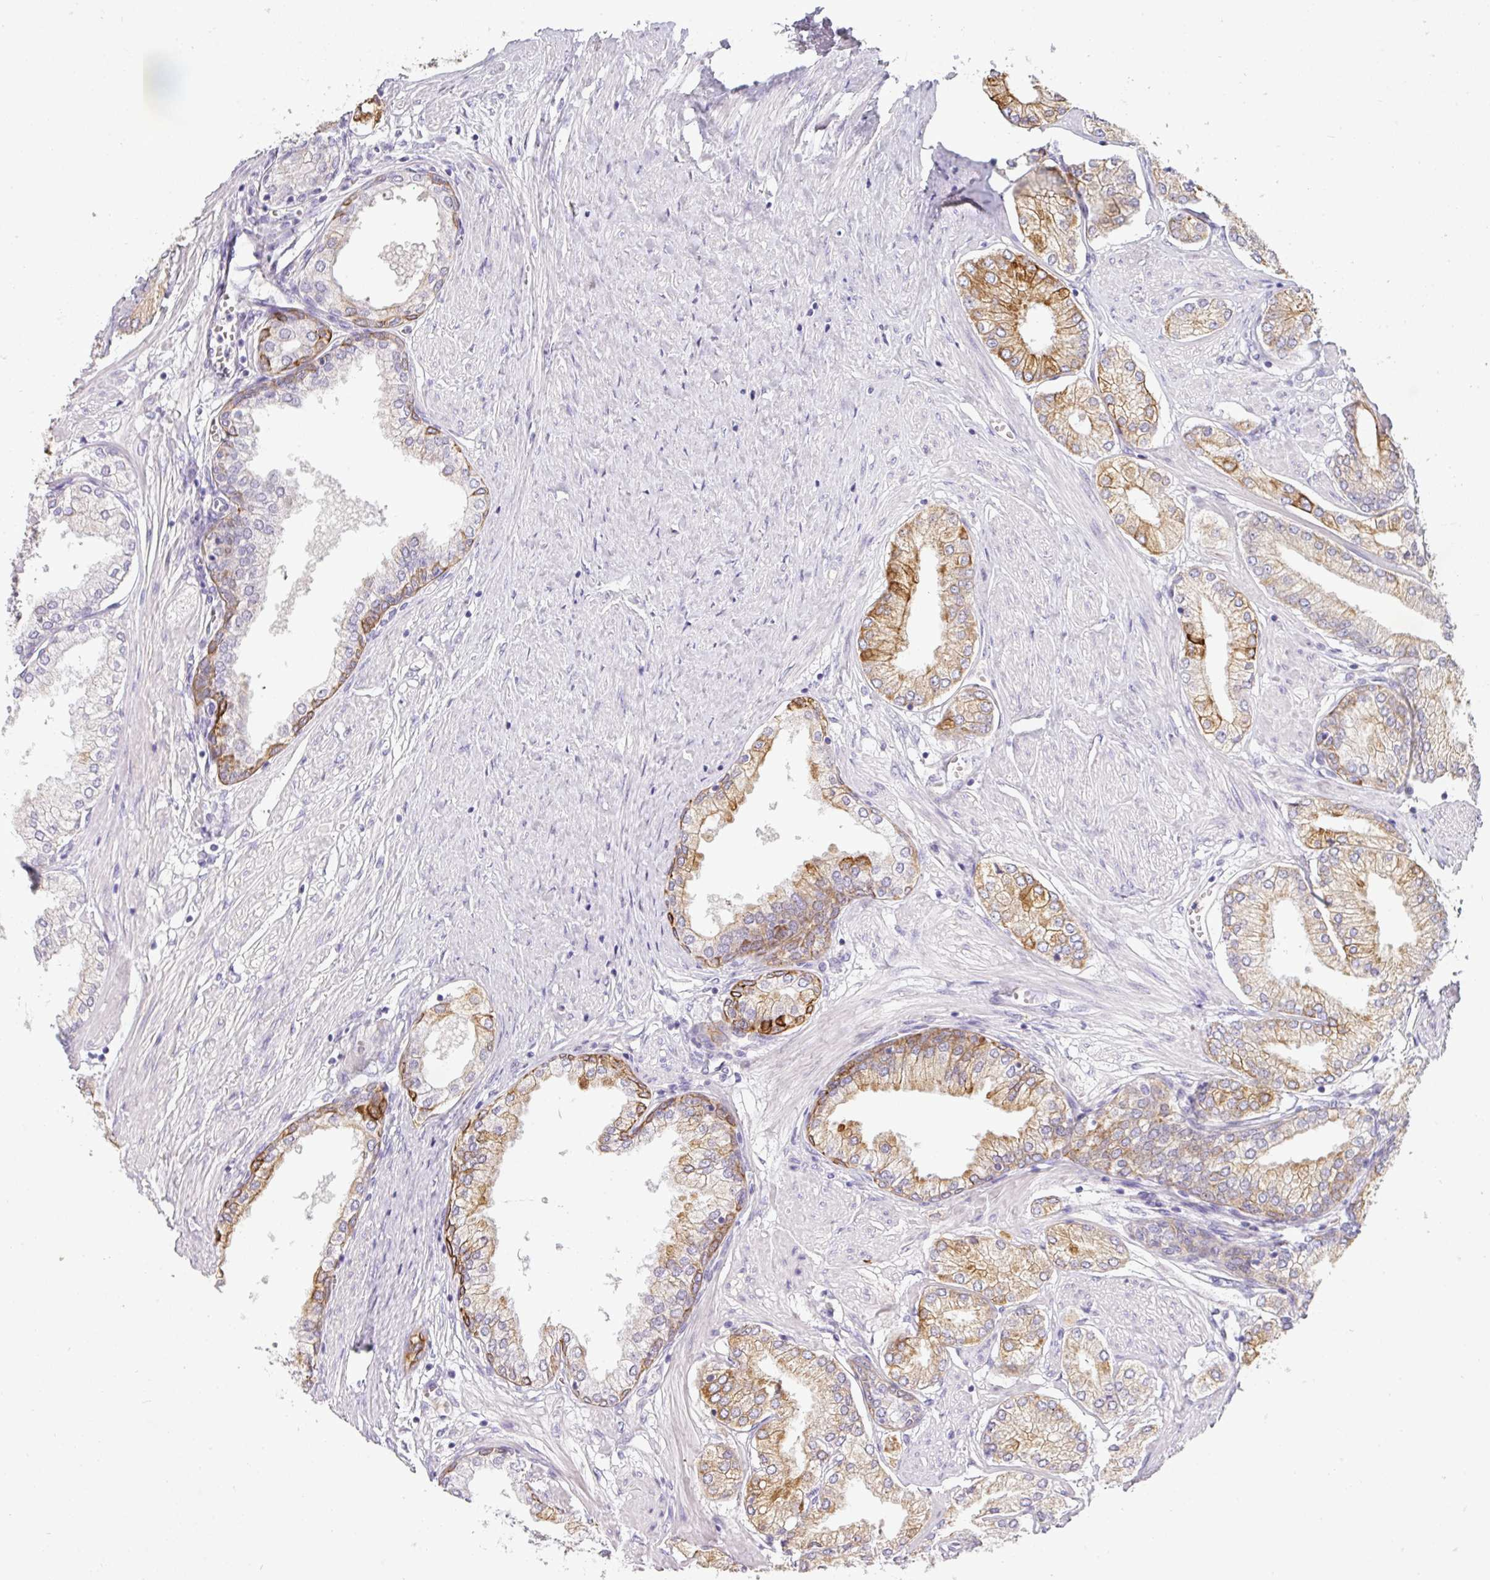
{"staining": {"intensity": "moderate", "quantity": "25%-75%", "location": "cytoplasmic/membranous"}, "tissue": "prostate cancer", "cell_type": "Tumor cells", "image_type": "cancer", "snomed": [{"axis": "morphology", "description": "Adenocarcinoma, High grade"}, {"axis": "topography", "description": "Prostate and seminal vesicle, NOS"}], "caption": "Protein analysis of prostate high-grade adenocarcinoma tissue shows moderate cytoplasmic/membranous positivity in approximately 25%-75% of tumor cells.", "gene": "ASXL3", "patient": {"sex": "male", "age": 64}}